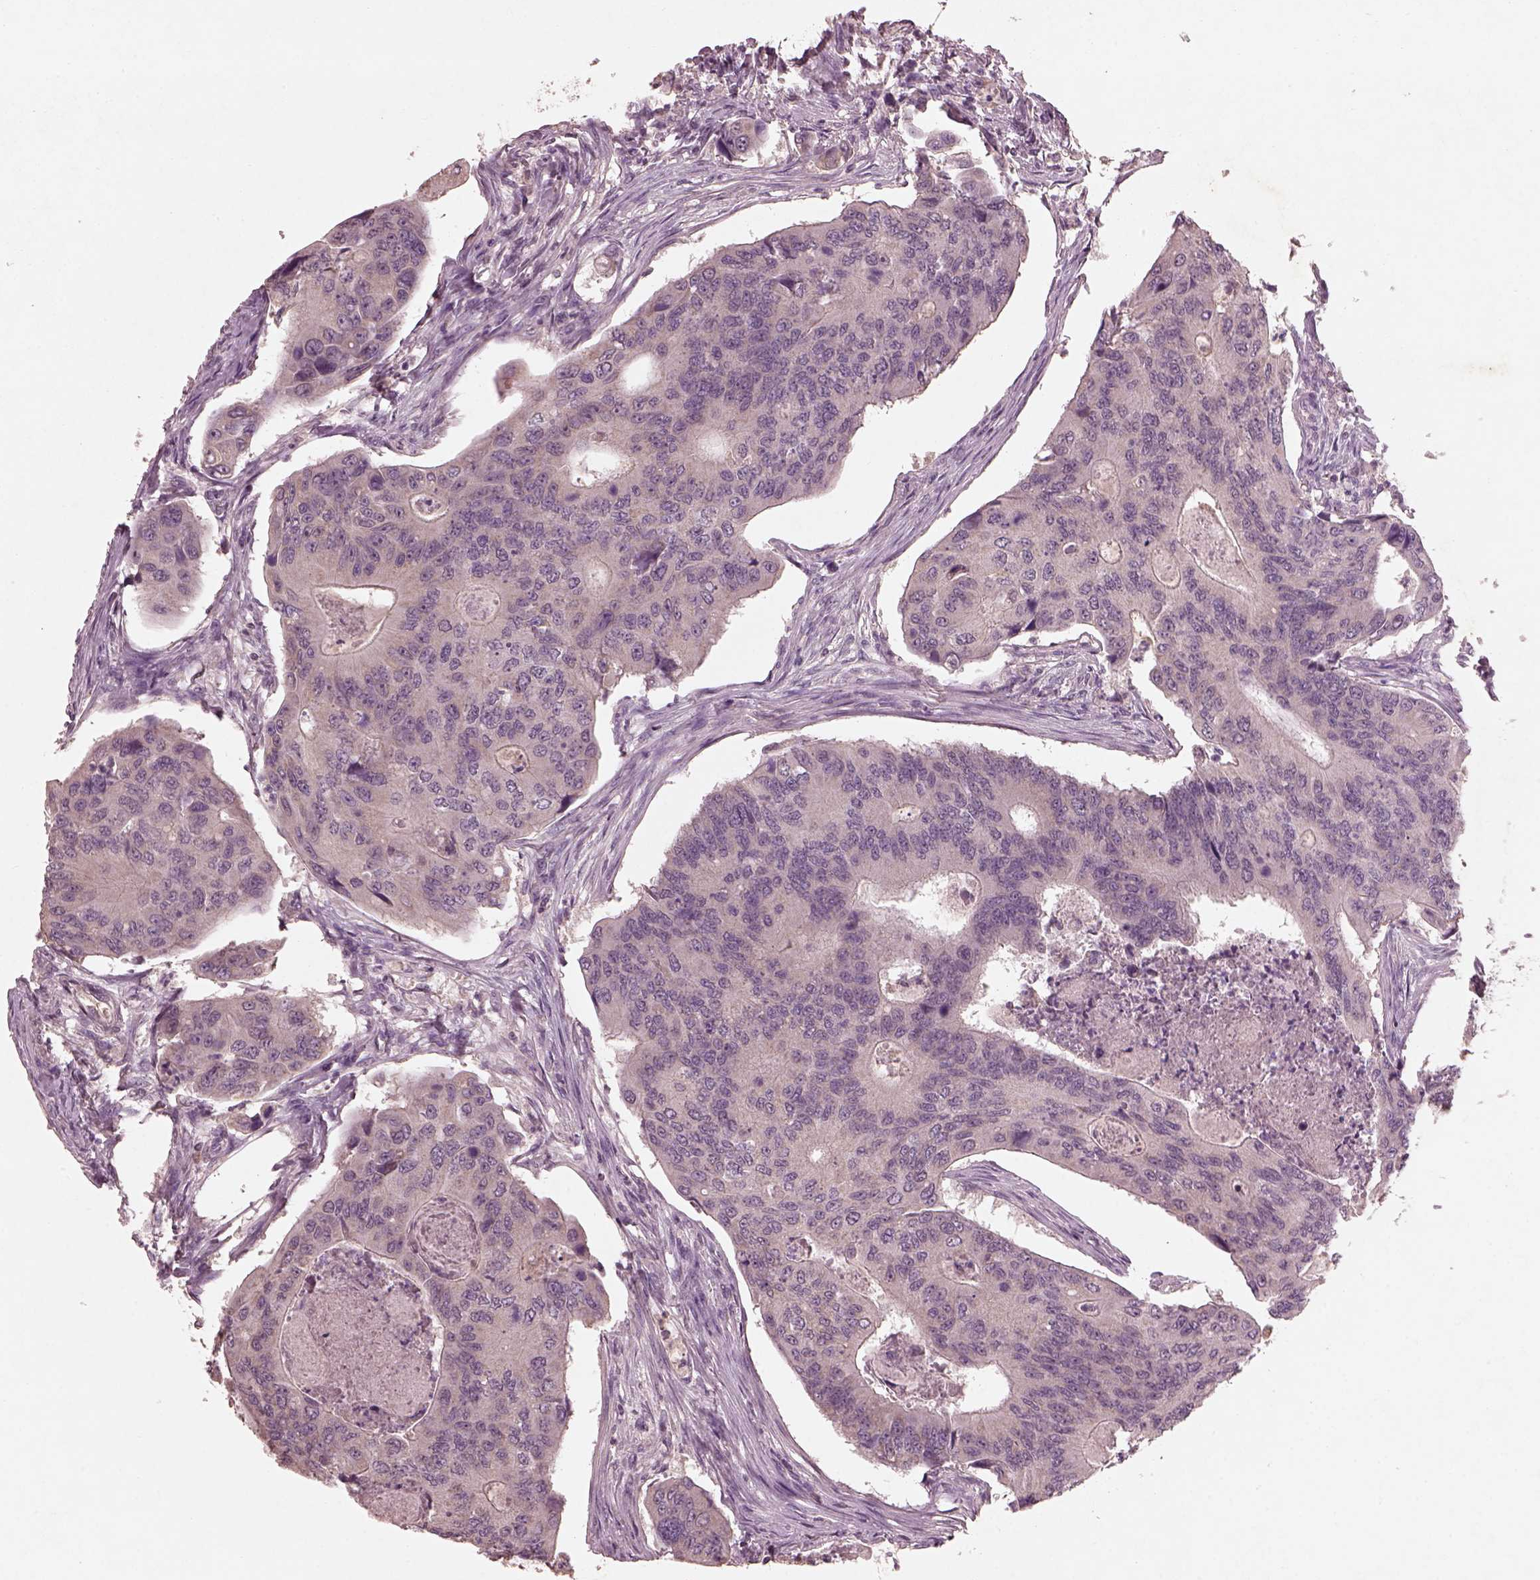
{"staining": {"intensity": "negative", "quantity": "none", "location": "none"}, "tissue": "colorectal cancer", "cell_type": "Tumor cells", "image_type": "cancer", "snomed": [{"axis": "morphology", "description": "Adenocarcinoma, NOS"}, {"axis": "topography", "description": "Colon"}], "caption": "A histopathology image of colorectal cancer (adenocarcinoma) stained for a protein reveals no brown staining in tumor cells. (DAB immunohistochemistry (IHC) visualized using brightfield microscopy, high magnification).", "gene": "FRRS1L", "patient": {"sex": "female", "age": 67}}